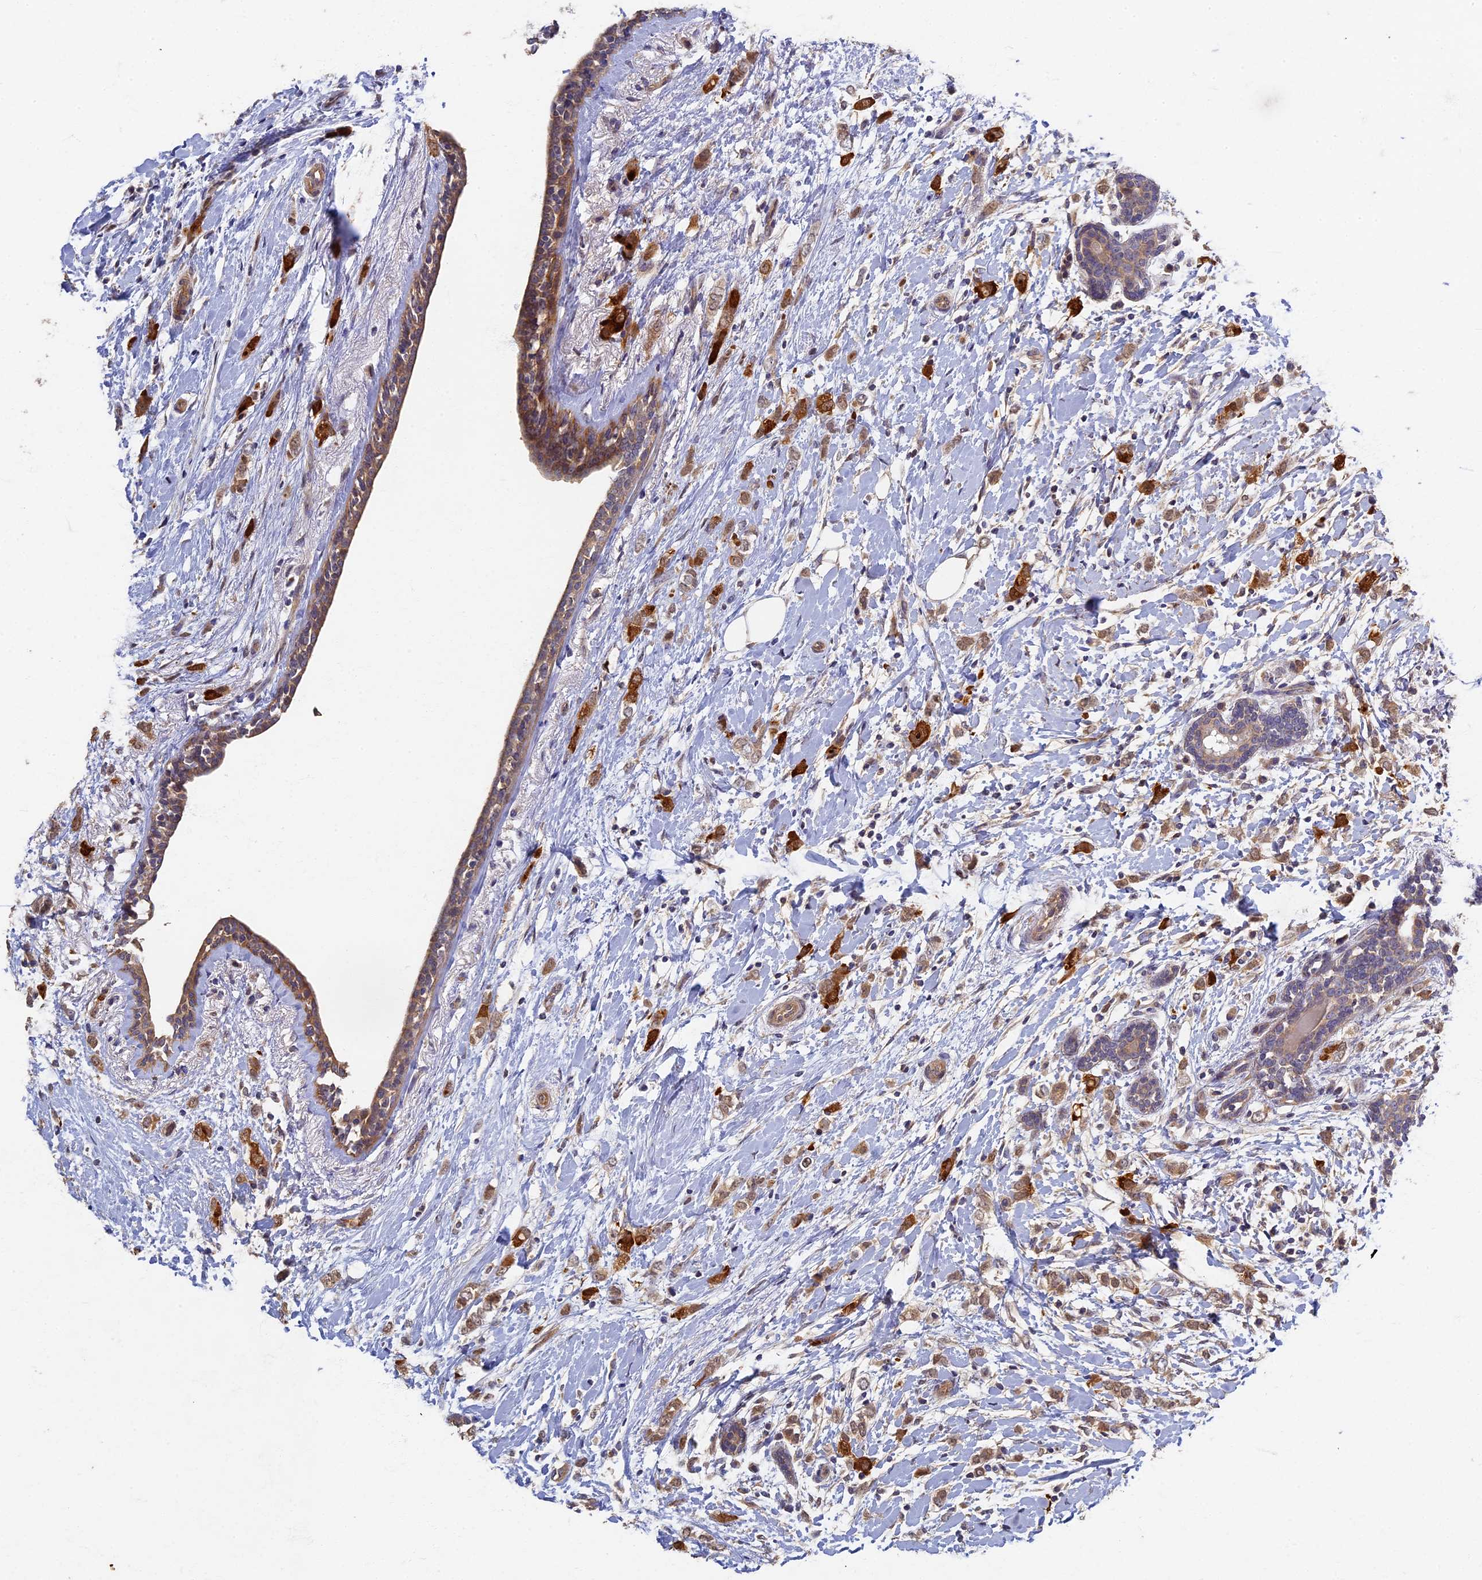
{"staining": {"intensity": "moderate", "quantity": "25%-75%", "location": "cytoplasmic/membranous"}, "tissue": "breast cancer", "cell_type": "Tumor cells", "image_type": "cancer", "snomed": [{"axis": "morphology", "description": "Normal tissue, NOS"}, {"axis": "morphology", "description": "Lobular carcinoma"}, {"axis": "topography", "description": "Breast"}], "caption": "High-magnification brightfield microscopy of lobular carcinoma (breast) stained with DAB (3,3'-diaminobenzidine) (brown) and counterstained with hematoxylin (blue). tumor cells exhibit moderate cytoplasmic/membranous positivity is seen in about25%-75% of cells.", "gene": "RSPH3", "patient": {"sex": "female", "age": 47}}